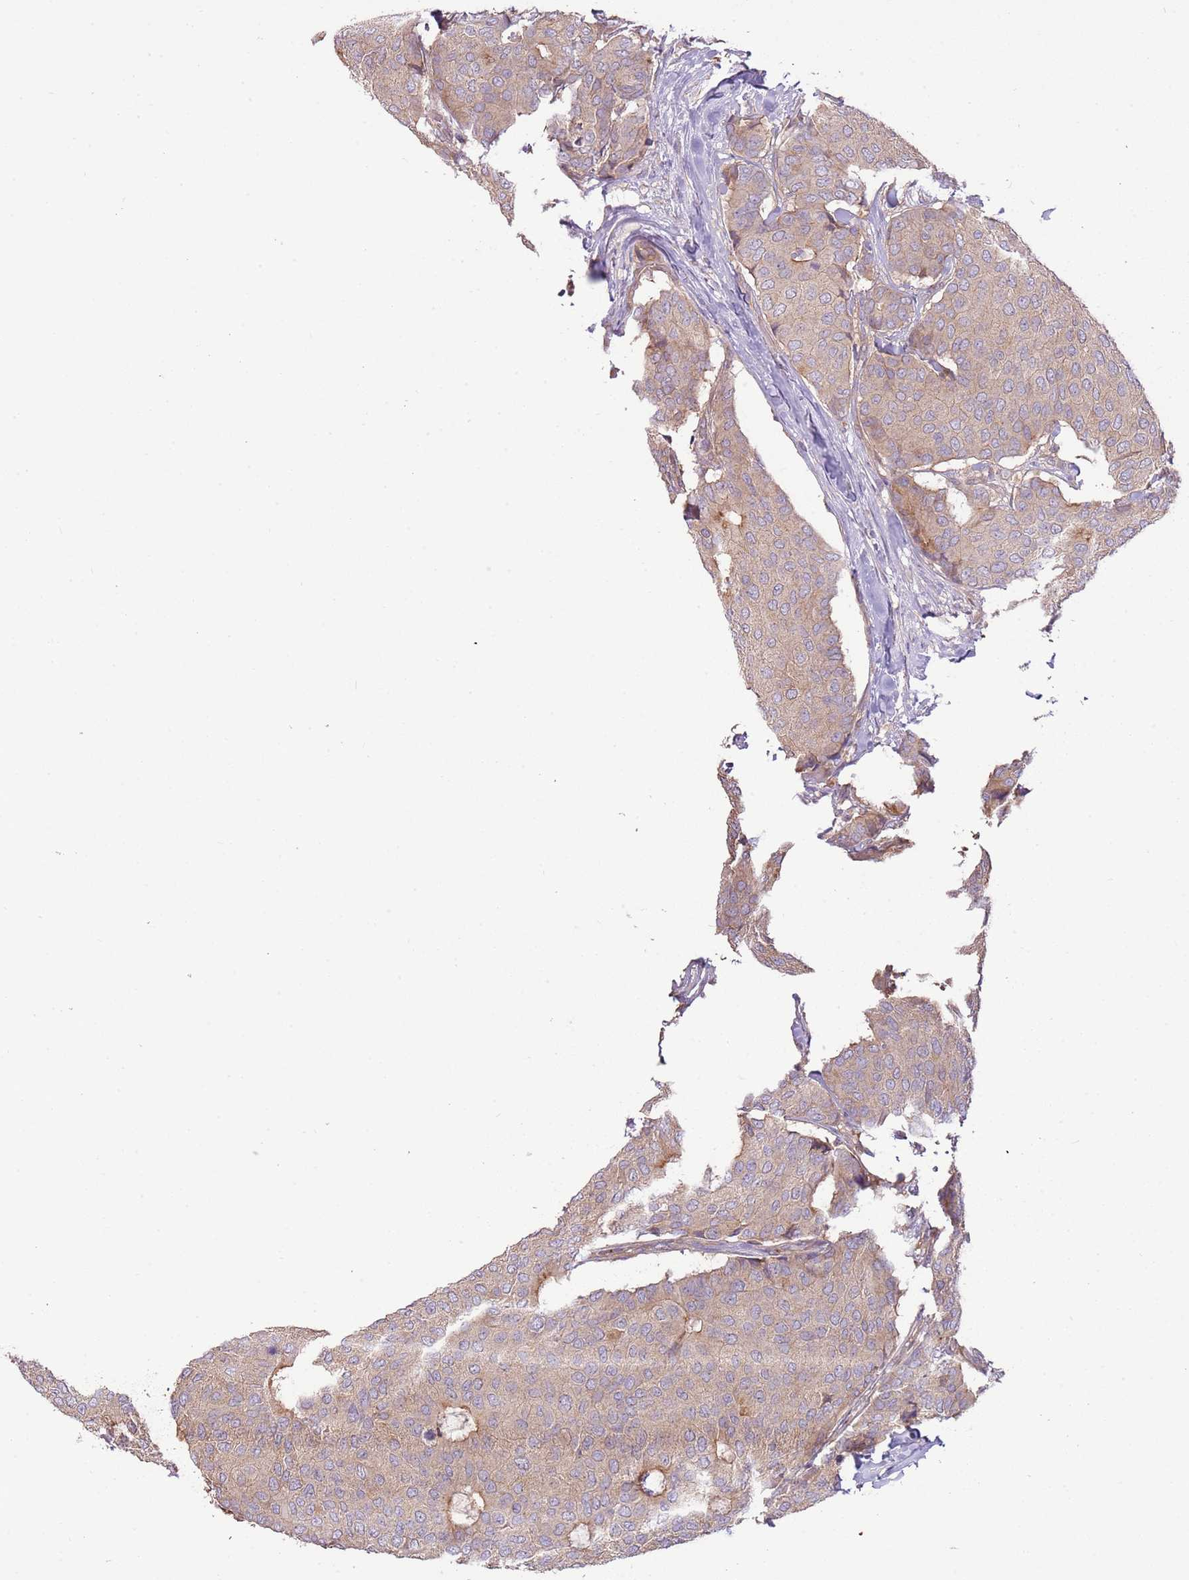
{"staining": {"intensity": "negative", "quantity": "none", "location": "none"}, "tissue": "breast cancer", "cell_type": "Tumor cells", "image_type": "cancer", "snomed": [{"axis": "morphology", "description": "Duct carcinoma"}, {"axis": "topography", "description": "Breast"}], "caption": "Immunohistochemical staining of human breast cancer (intraductal carcinoma) reveals no significant positivity in tumor cells.", "gene": "RNF128", "patient": {"sex": "female", "age": 75}}